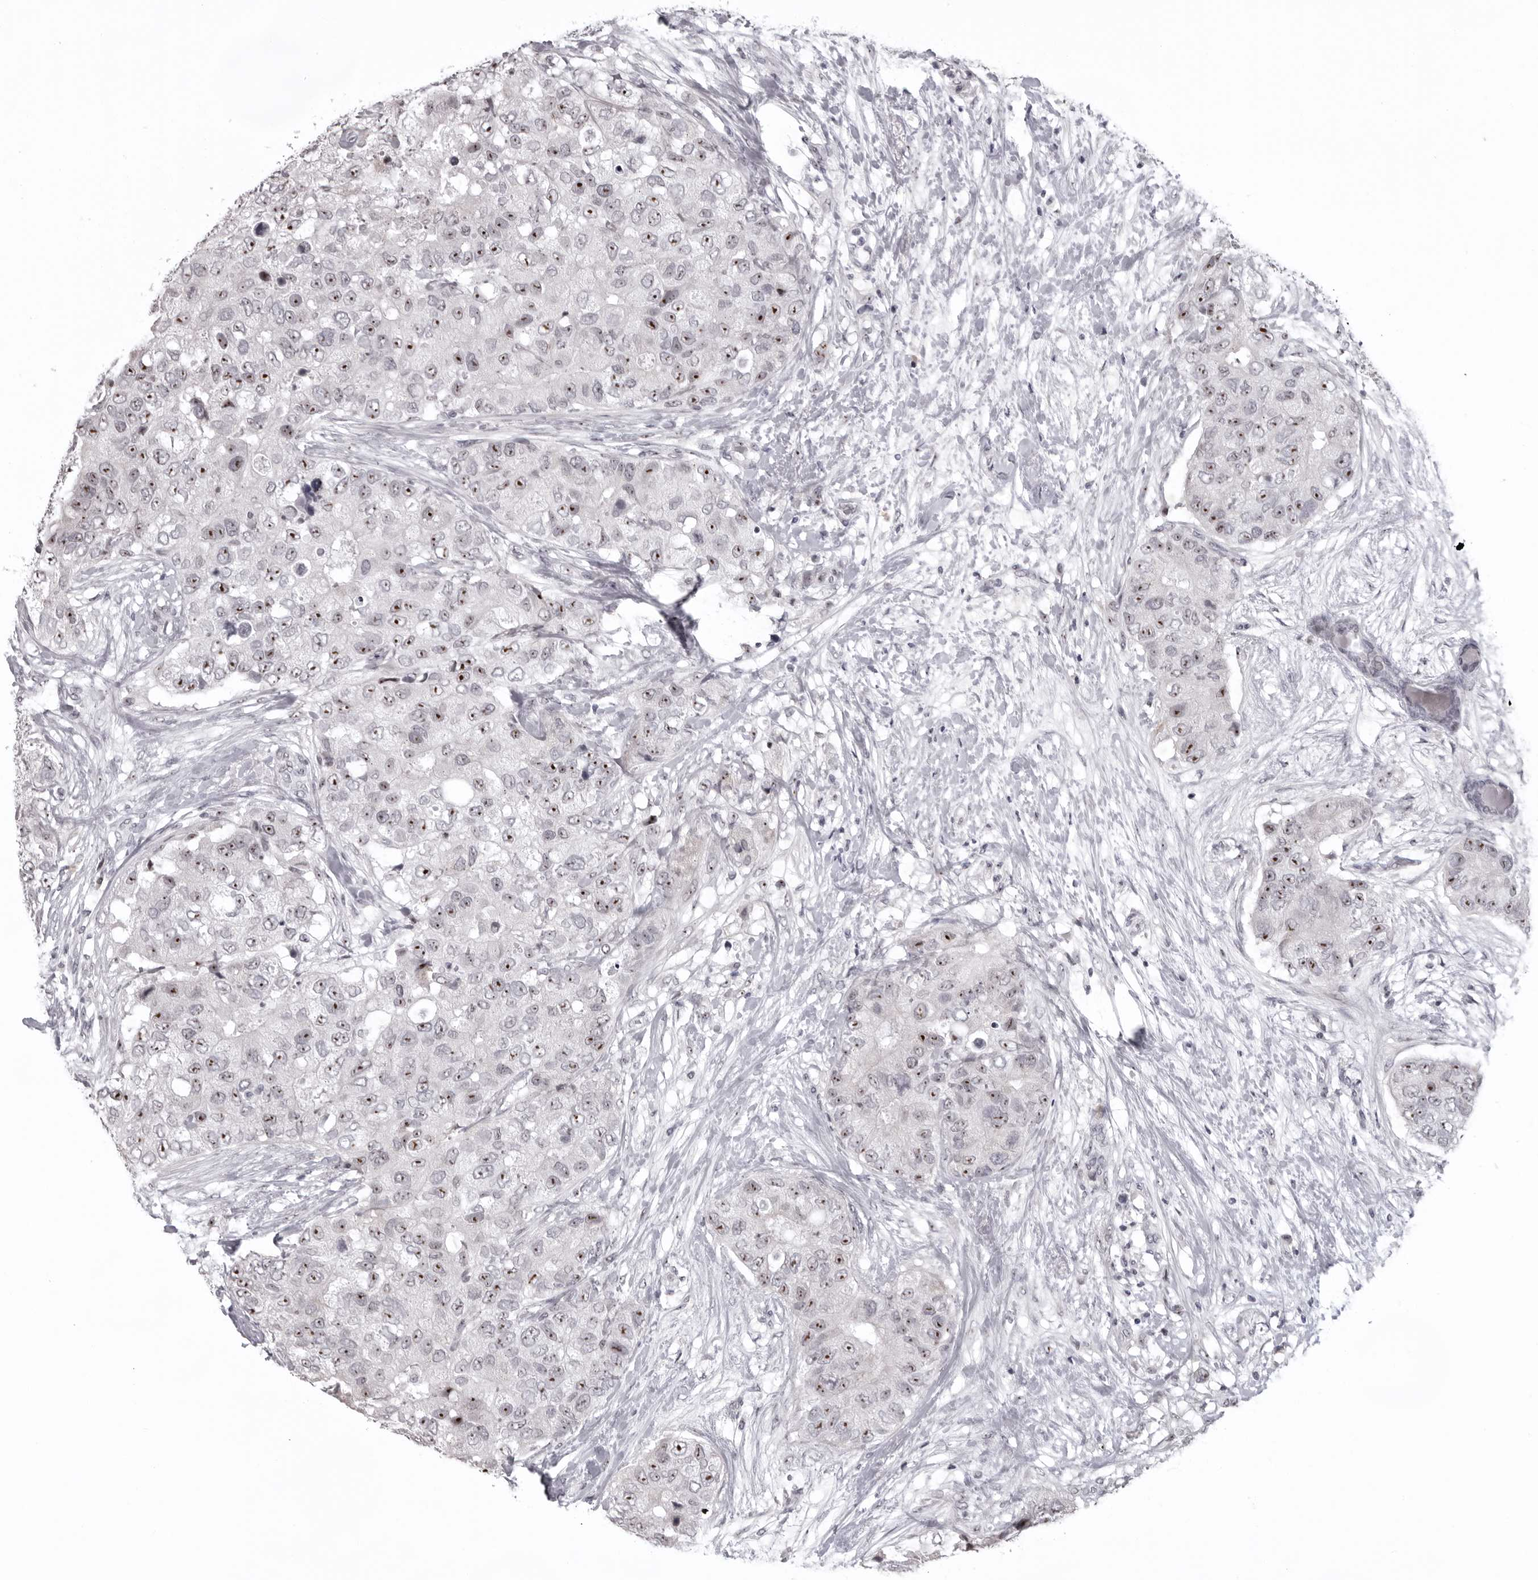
{"staining": {"intensity": "strong", "quantity": ">75%", "location": "nuclear"}, "tissue": "breast cancer", "cell_type": "Tumor cells", "image_type": "cancer", "snomed": [{"axis": "morphology", "description": "Duct carcinoma"}, {"axis": "topography", "description": "Breast"}], "caption": "IHC image of neoplastic tissue: breast cancer stained using IHC exhibits high levels of strong protein expression localized specifically in the nuclear of tumor cells, appearing as a nuclear brown color.", "gene": "HELZ", "patient": {"sex": "female", "age": 62}}